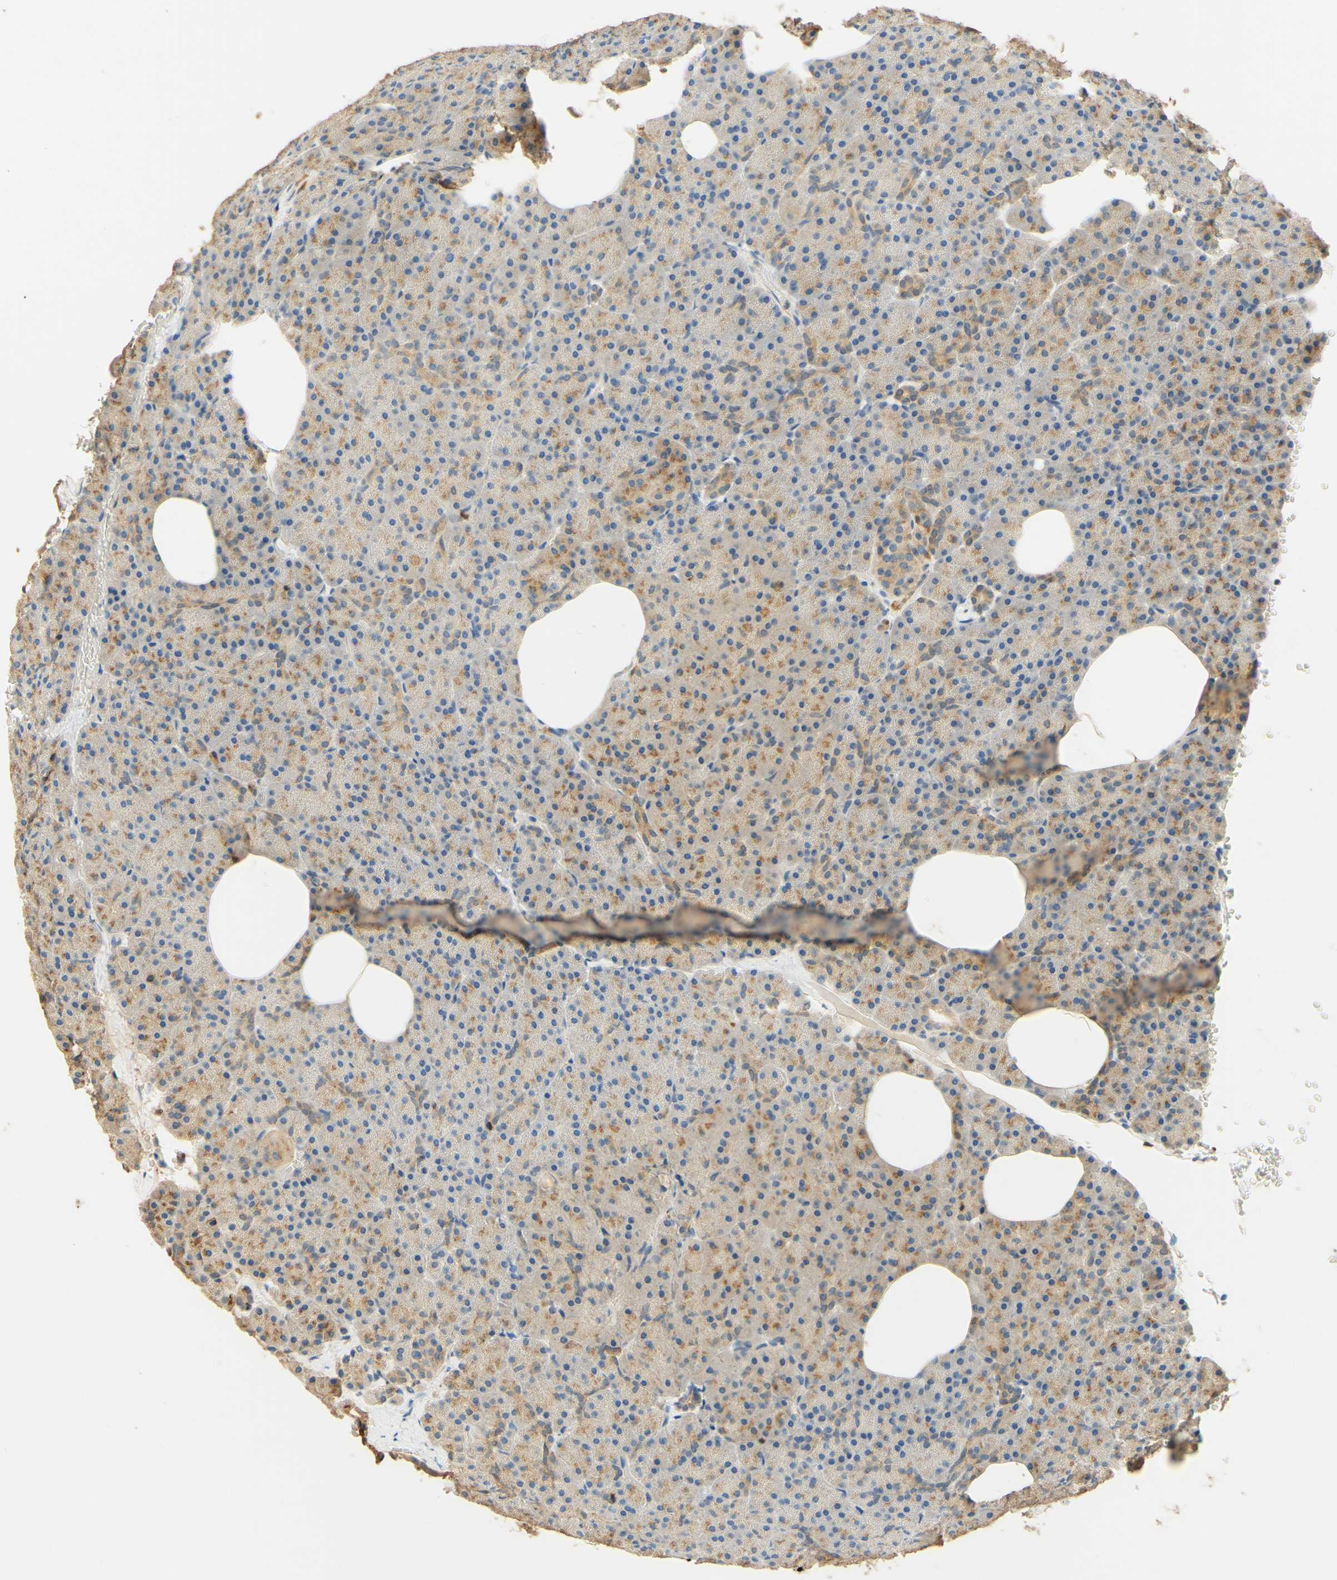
{"staining": {"intensity": "moderate", "quantity": ">75%", "location": "cytoplasmic/membranous"}, "tissue": "pancreas", "cell_type": "Exocrine glandular cells", "image_type": "normal", "snomed": [{"axis": "morphology", "description": "Normal tissue, NOS"}, {"axis": "topography", "description": "Pancreas"}], "caption": "Brown immunohistochemical staining in unremarkable pancreas demonstrates moderate cytoplasmic/membranous positivity in about >75% of exocrine glandular cells.", "gene": "ENTREP2", "patient": {"sex": "female", "age": 35}}